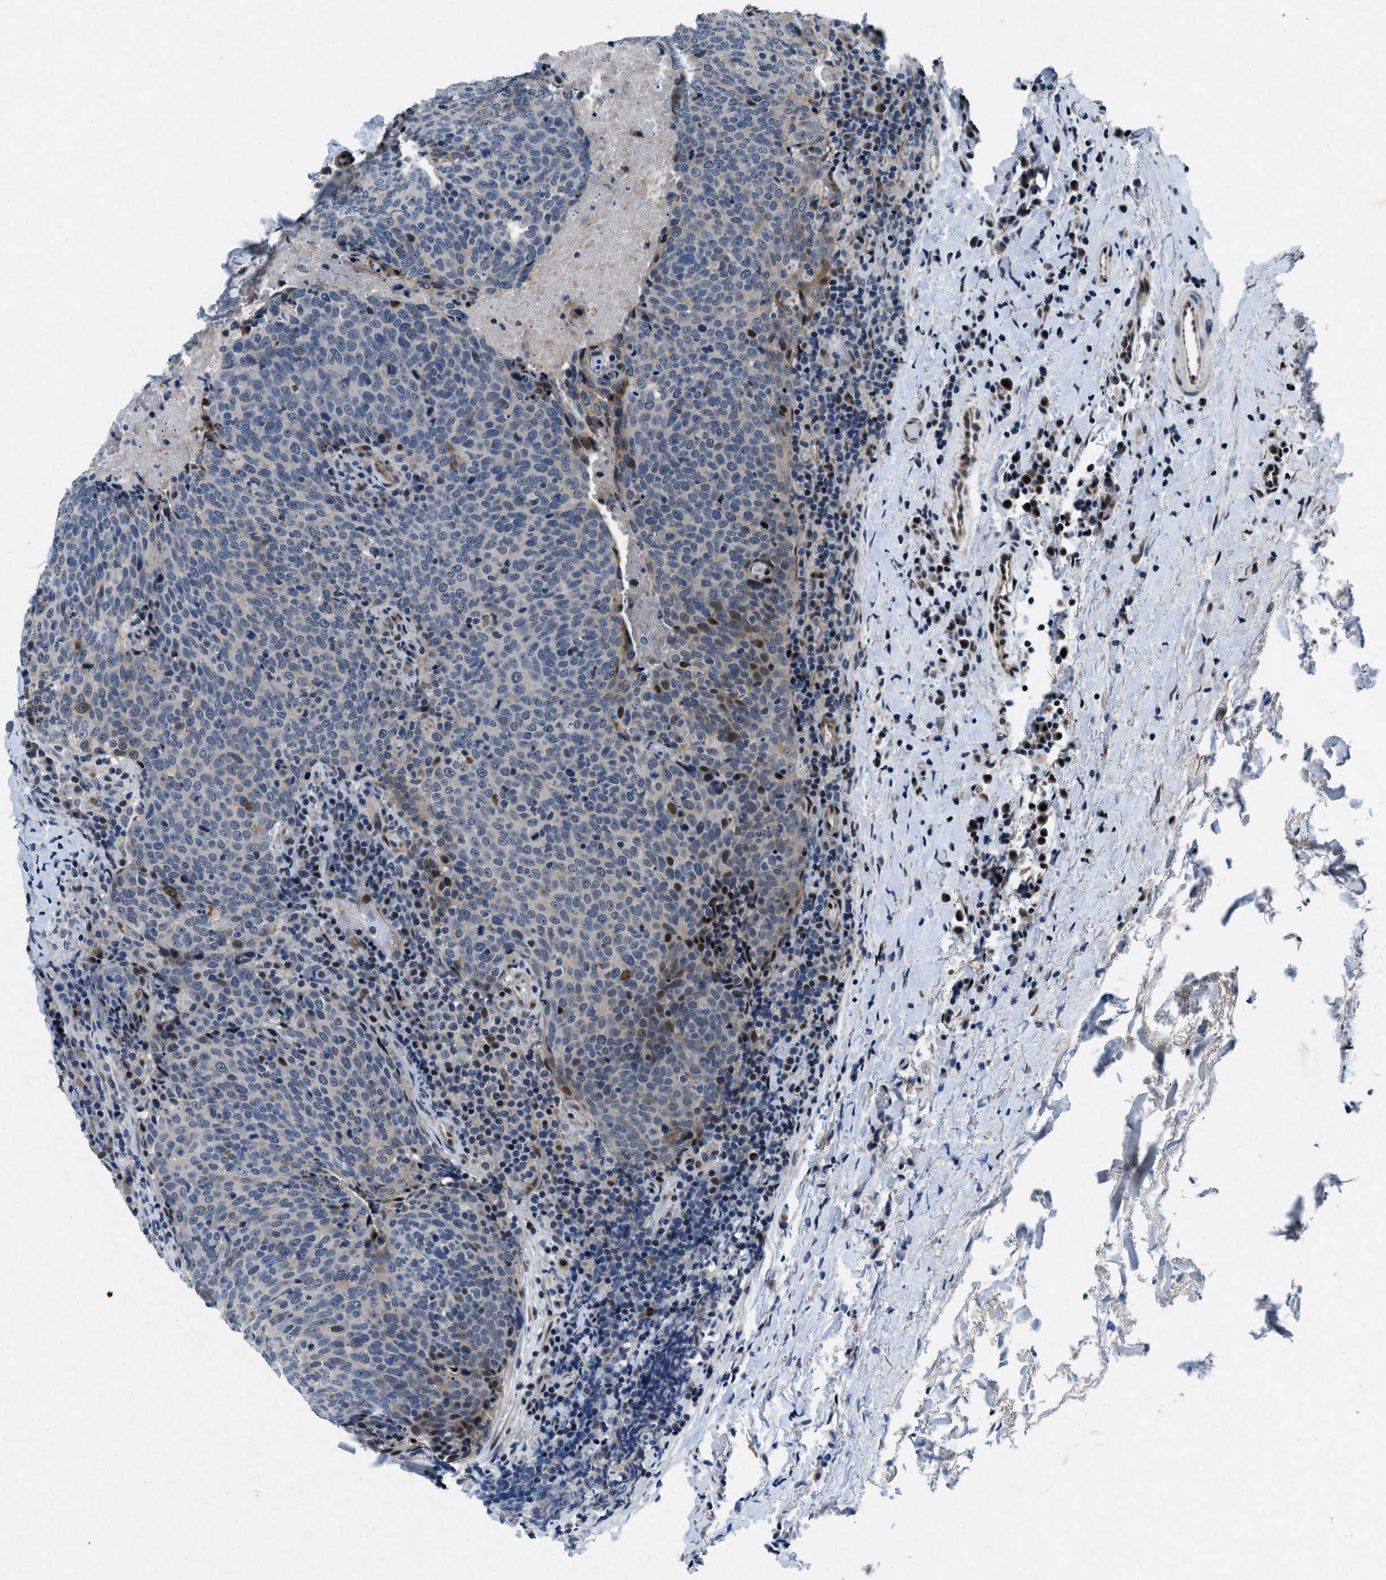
{"staining": {"intensity": "negative", "quantity": "none", "location": "none"}, "tissue": "head and neck cancer", "cell_type": "Tumor cells", "image_type": "cancer", "snomed": [{"axis": "morphology", "description": "Squamous cell carcinoma, NOS"}, {"axis": "morphology", "description": "Squamous cell carcinoma, metastatic, NOS"}, {"axis": "topography", "description": "Lymph node"}, {"axis": "topography", "description": "Head-Neck"}], "caption": "Immunohistochemistry histopathology image of neoplastic tissue: human head and neck cancer (metastatic squamous cell carcinoma) stained with DAB (3,3'-diaminobenzidine) reveals no significant protein expression in tumor cells. (IHC, brightfield microscopy, high magnification).", "gene": "PHLDA1", "patient": {"sex": "male", "age": 62}}